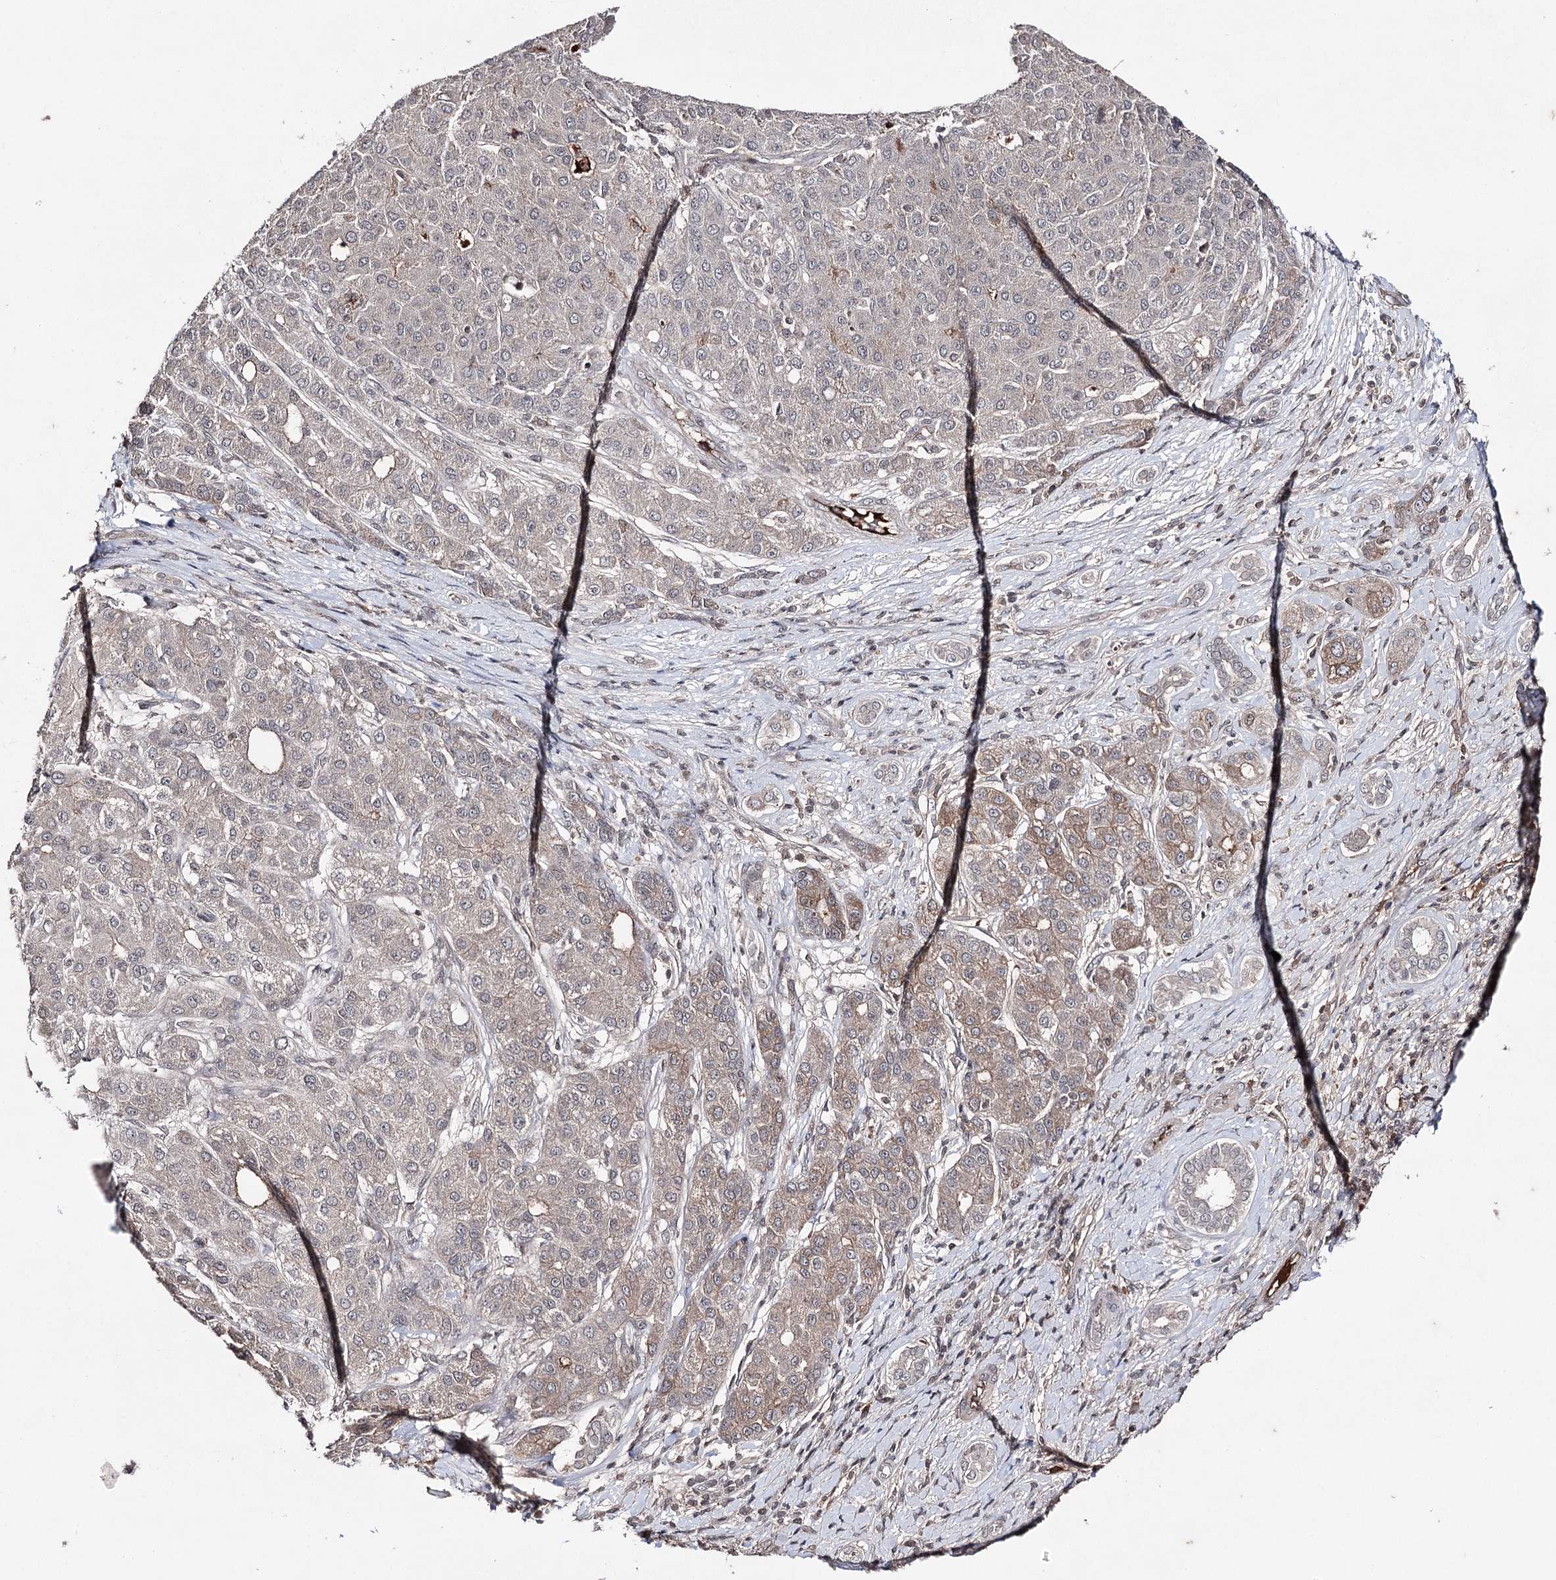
{"staining": {"intensity": "weak", "quantity": "<25%", "location": "cytoplasmic/membranous"}, "tissue": "liver cancer", "cell_type": "Tumor cells", "image_type": "cancer", "snomed": [{"axis": "morphology", "description": "Carcinoma, Hepatocellular, NOS"}, {"axis": "topography", "description": "Liver"}], "caption": "The image exhibits no significant expression in tumor cells of liver hepatocellular carcinoma.", "gene": "SYNGR3", "patient": {"sex": "male", "age": 65}}